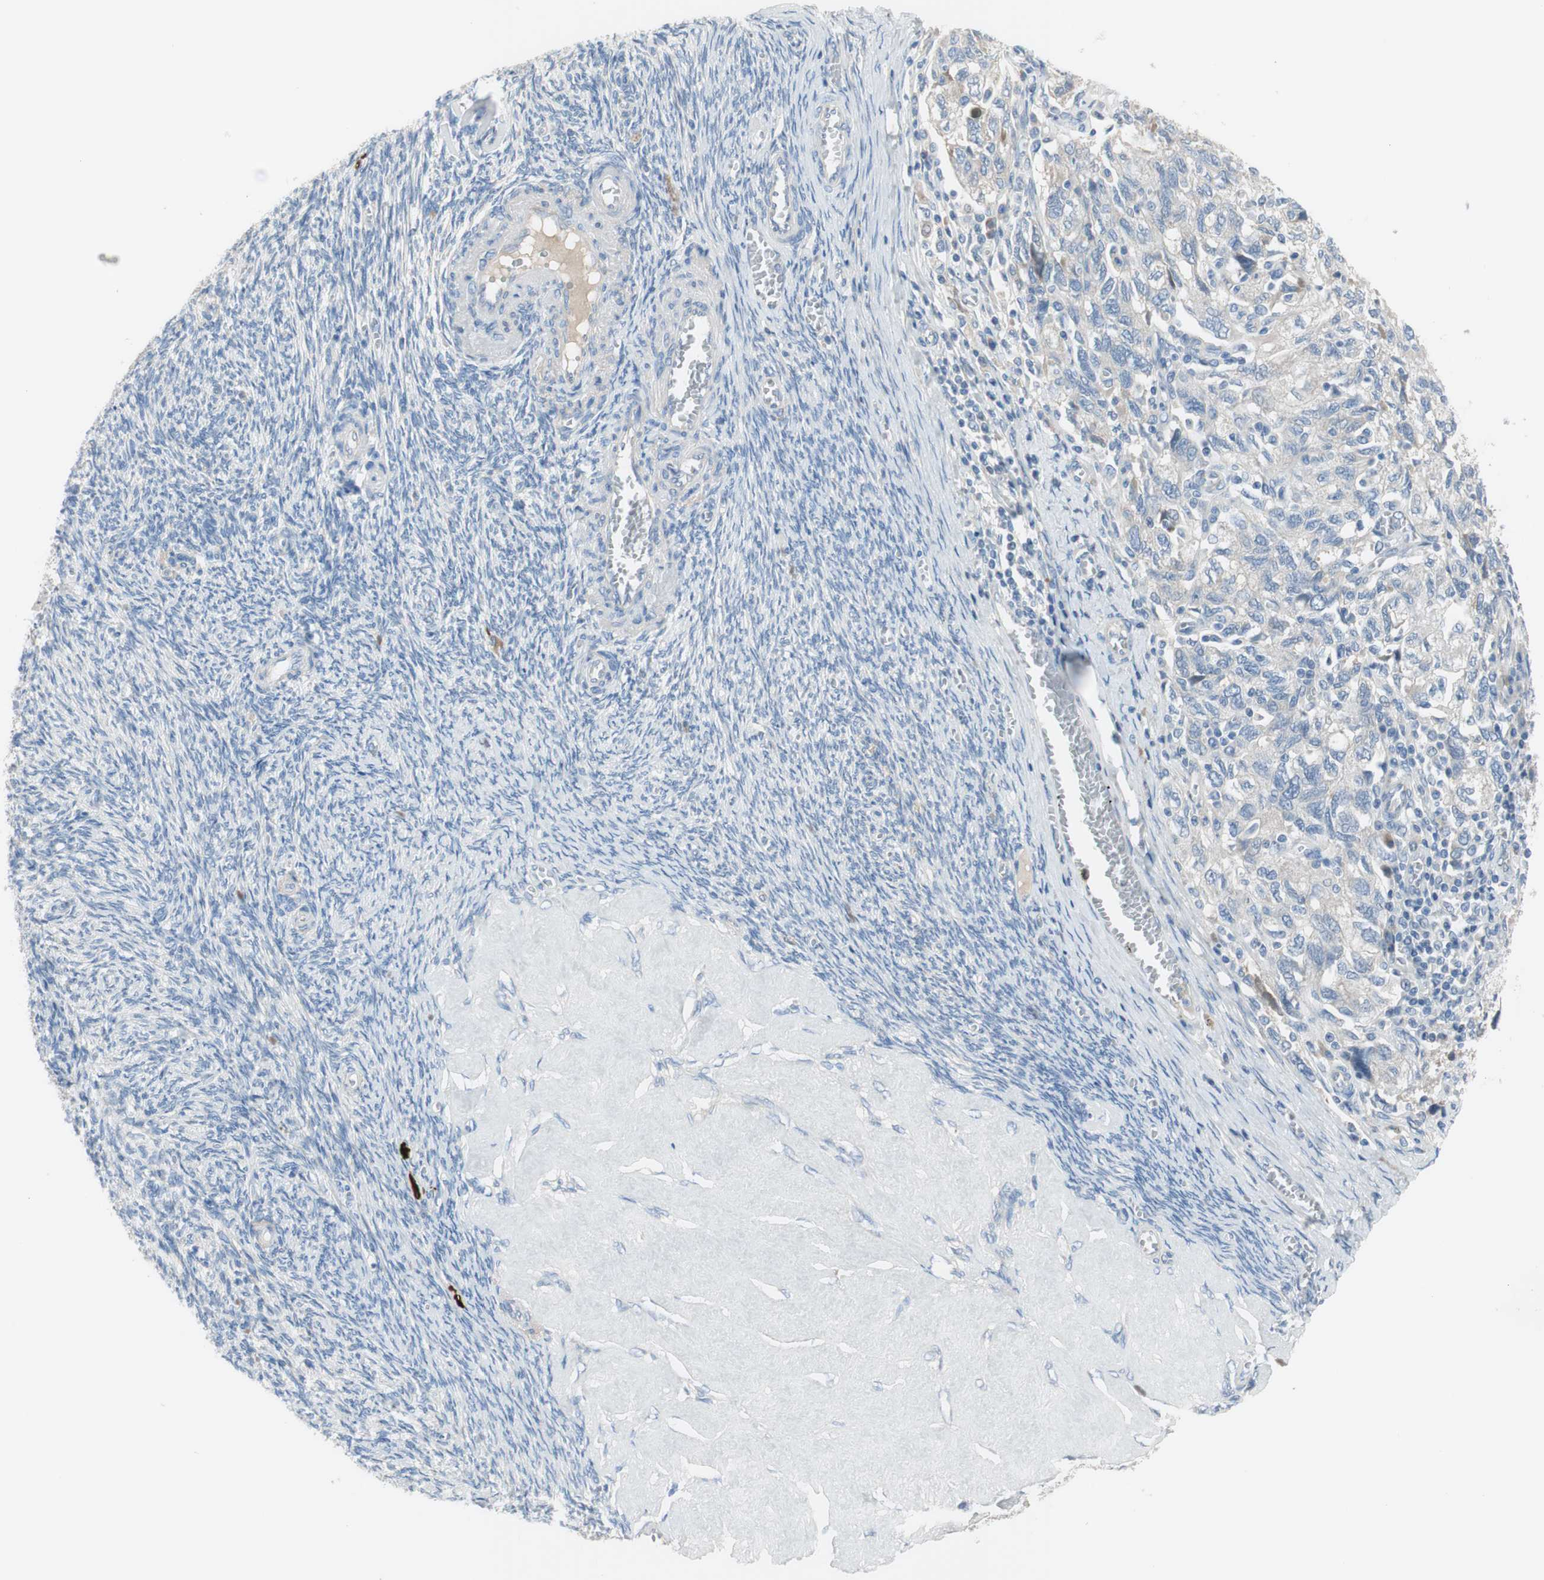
{"staining": {"intensity": "negative", "quantity": "none", "location": "none"}, "tissue": "ovarian cancer", "cell_type": "Tumor cells", "image_type": "cancer", "snomed": [{"axis": "morphology", "description": "Carcinoma, NOS"}, {"axis": "morphology", "description": "Cystadenocarcinoma, serous, NOS"}, {"axis": "topography", "description": "Ovary"}], "caption": "High magnification brightfield microscopy of ovarian carcinoma stained with DAB (3,3'-diaminobenzidine) (brown) and counterstained with hematoxylin (blue): tumor cells show no significant positivity.", "gene": "FDFT1", "patient": {"sex": "female", "age": 69}}